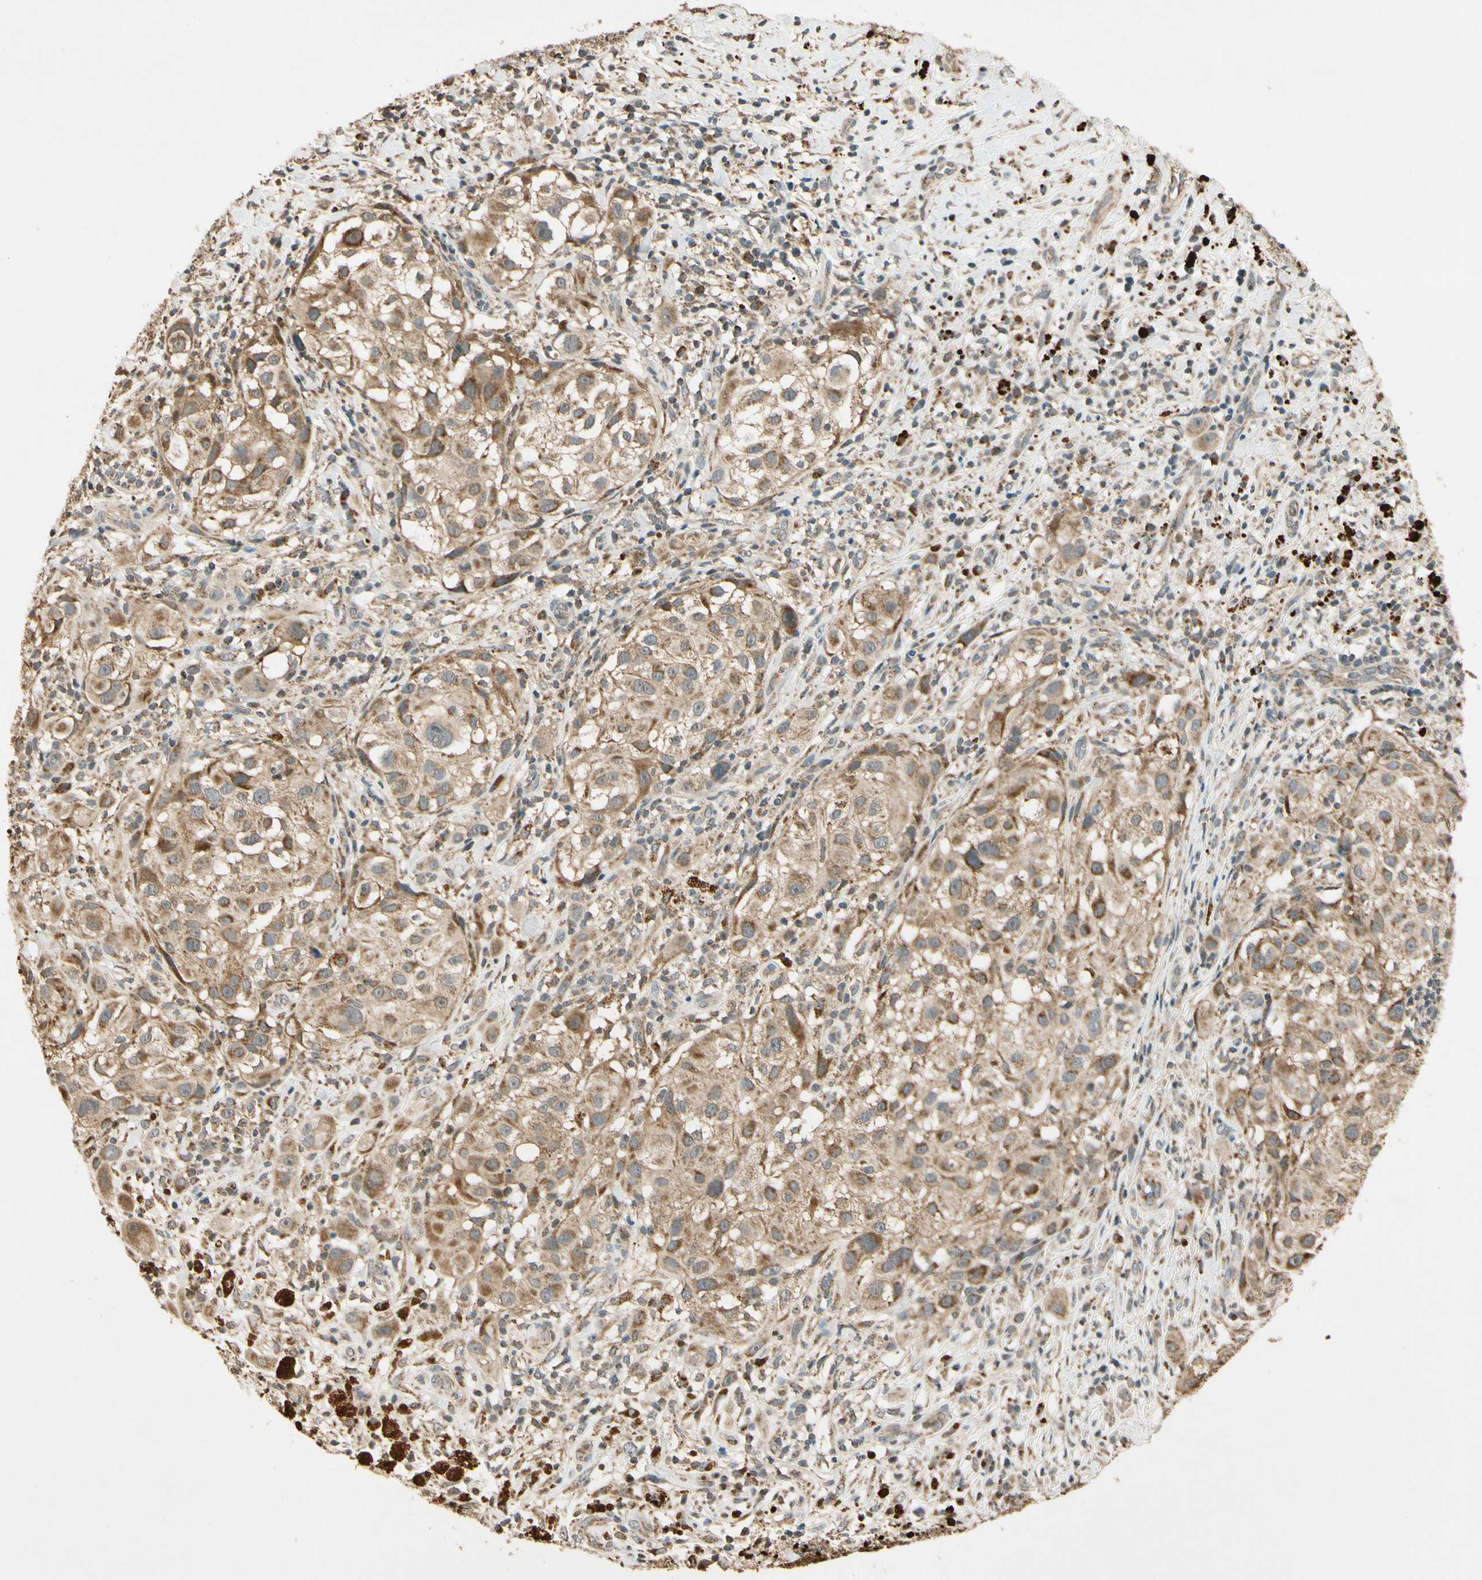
{"staining": {"intensity": "weak", "quantity": ">75%", "location": "cytoplasmic/membranous"}, "tissue": "melanoma", "cell_type": "Tumor cells", "image_type": "cancer", "snomed": [{"axis": "morphology", "description": "Necrosis, NOS"}, {"axis": "morphology", "description": "Malignant melanoma, NOS"}, {"axis": "topography", "description": "Skin"}], "caption": "This is a photomicrograph of immunohistochemistry (IHC) staining of melanoma, which shows weak expression in the cytoplasmic/membranous of tumor cells.", "gene": "PRDX5", "patient": {"sex": "female", "age": 87}}